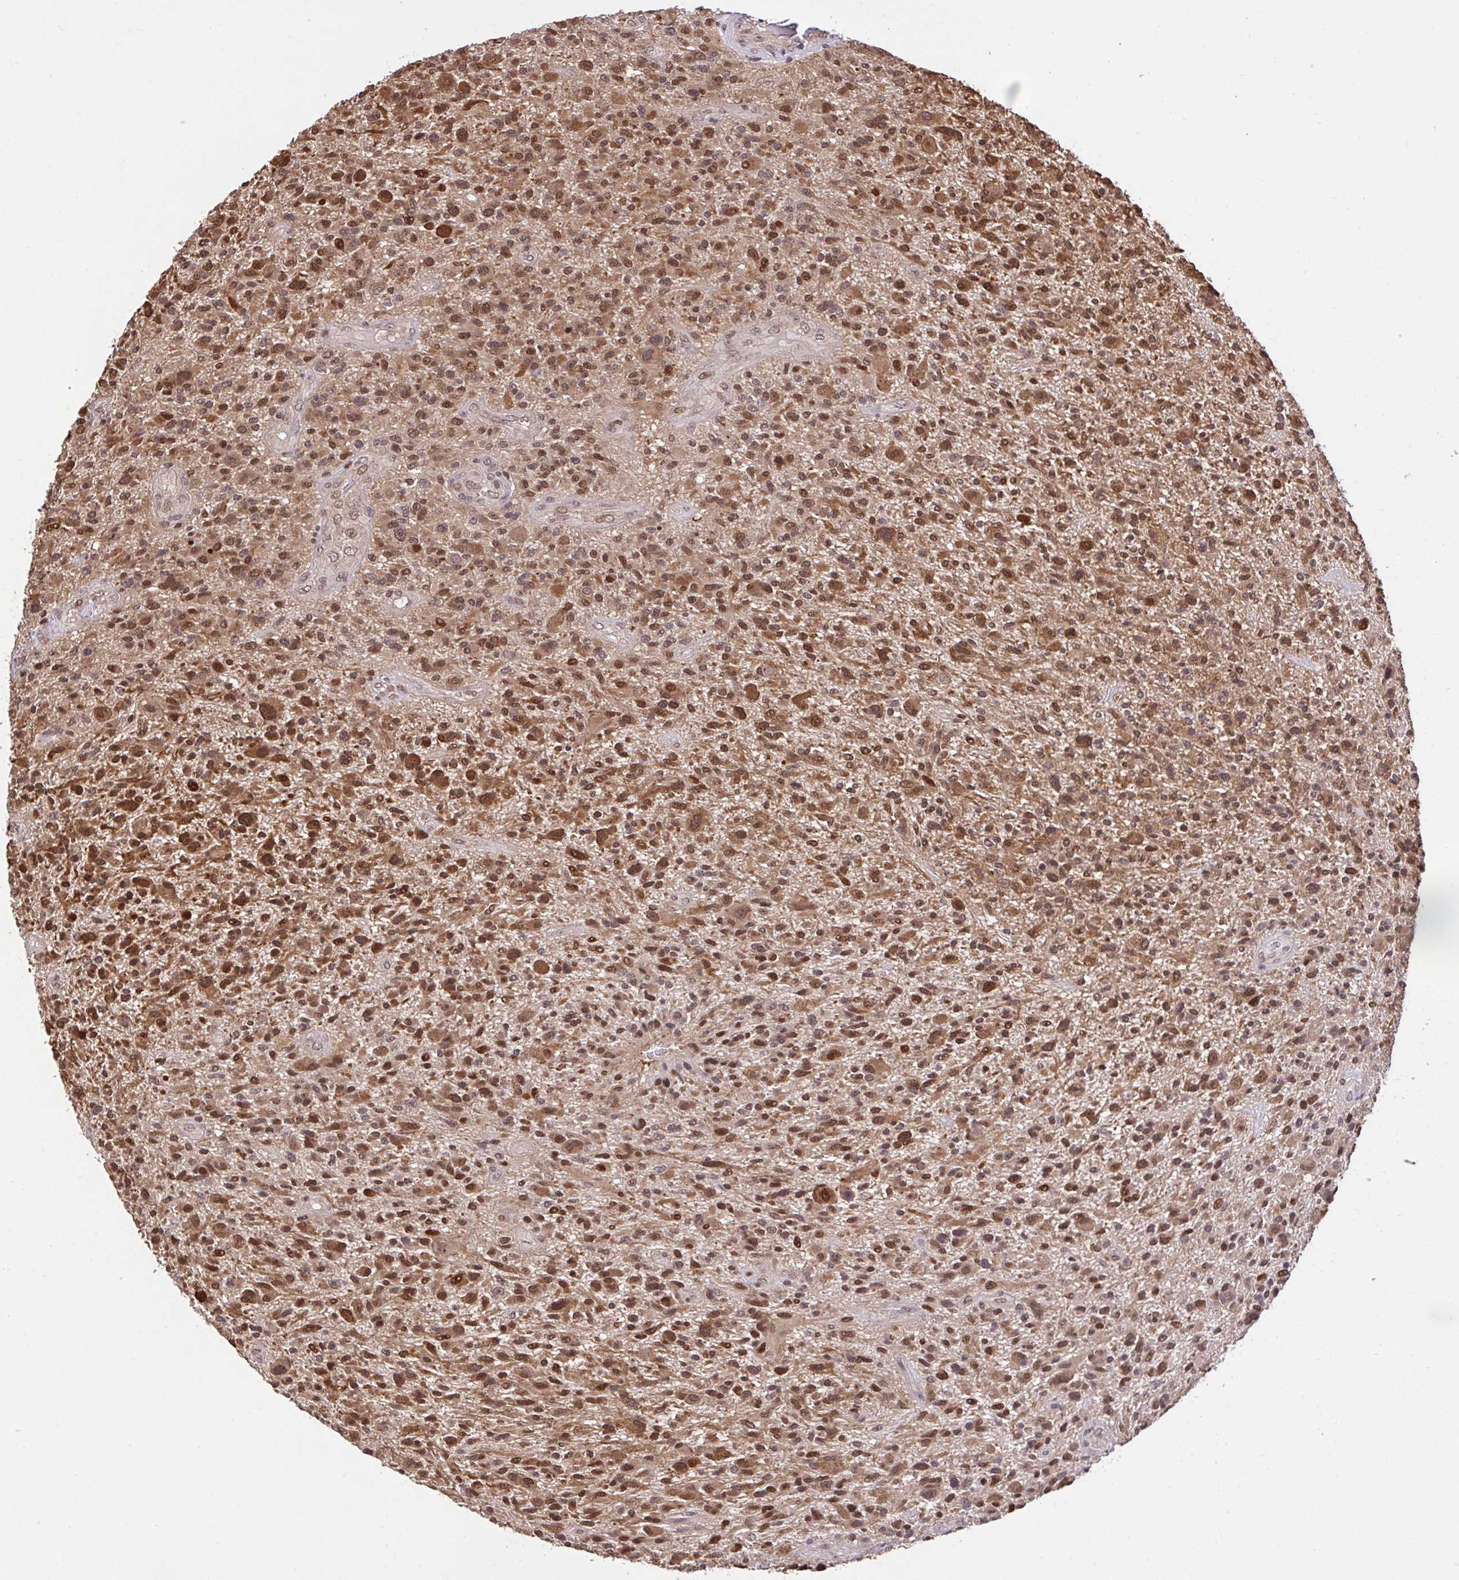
{"staining": {"intensity": "moderate", "quantity": ">75%", "location": "cytoplasmic/membranous,nuclear"}, "tissue": "glioma", "cell_type": "Tumor cells", "image_type": "cancer", "snomed": [{"axis": "morphology", "description": "Glioma, malignant, High grade"}, {"axis": "topography", "description": "Brain"}], "caption": "Moderate cytoplasmic/membranous and nuclear positivity is present in about >75% of tumor cells in malignant glioma (high-grade).", "gene": "GLIS3", "patient": {"sex": "male", "age": 47}}